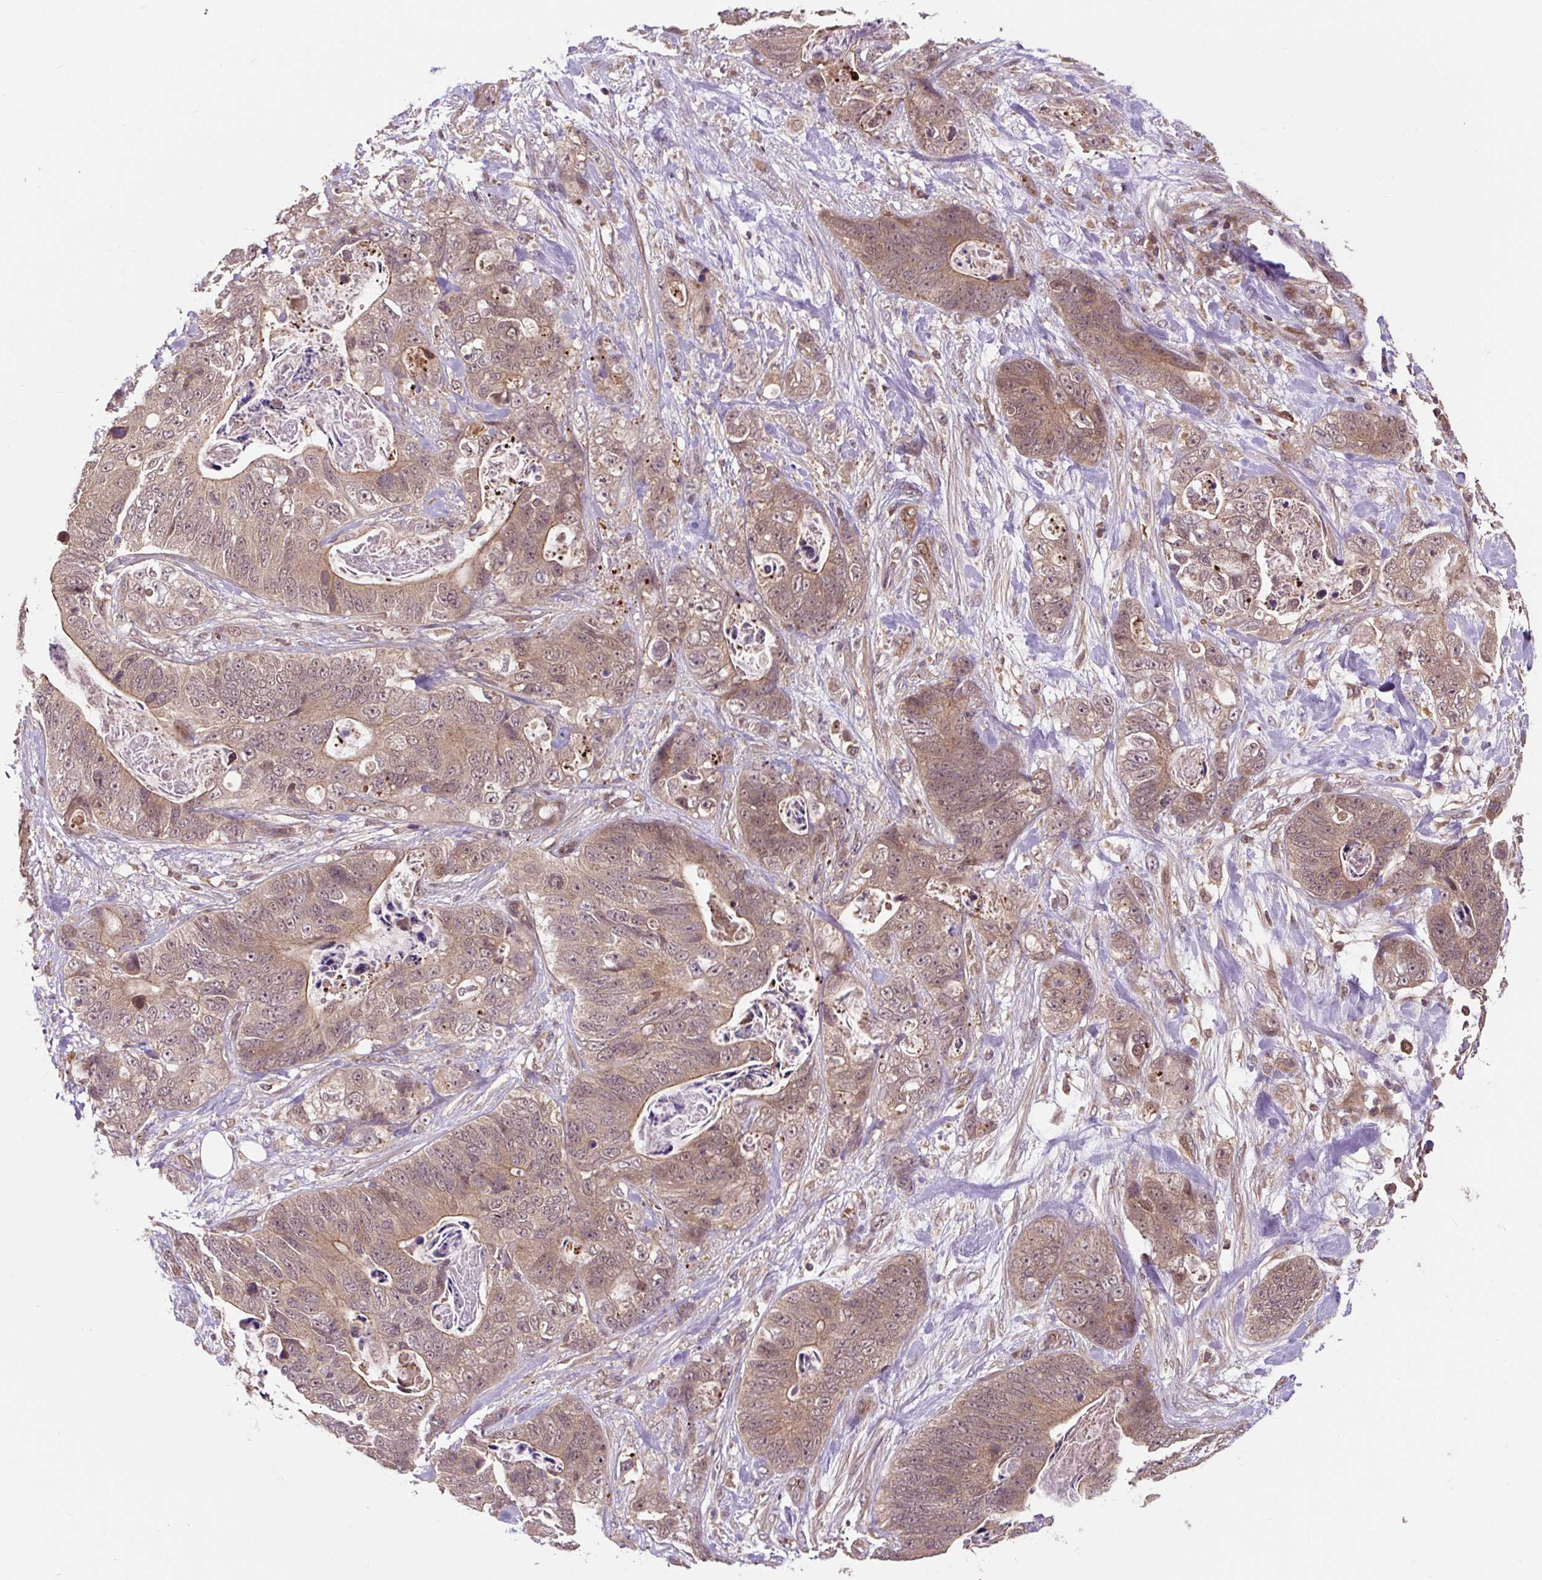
{"staining": {"intensity": "moderate", "quantity": ">75%", "location": "cytoplasmic/membranous"}, "tissue": "stomach cancer", "cell_type": "Tumor cells", "image_type": "cancer", "snomed": [{"axis": "morphology", "description": "Normal tissue, NOS"}, {"axis": "morphology", "description": "Adenocarcinoma, NOS"}, {"axis": "topography", "description": "Stomach"}], "caption": "Brown immunohistochemical staining in stomach adenocarcinoma exhibits moderate cytoplasmic/membranous expression in about >75% of tumor cells. (DAB (3,3'-diaminobenzidine) IHC with brightfield microscopy, high magnification).", "gene": "MMS19", "patient": {"sex": "female", "age": 89}}